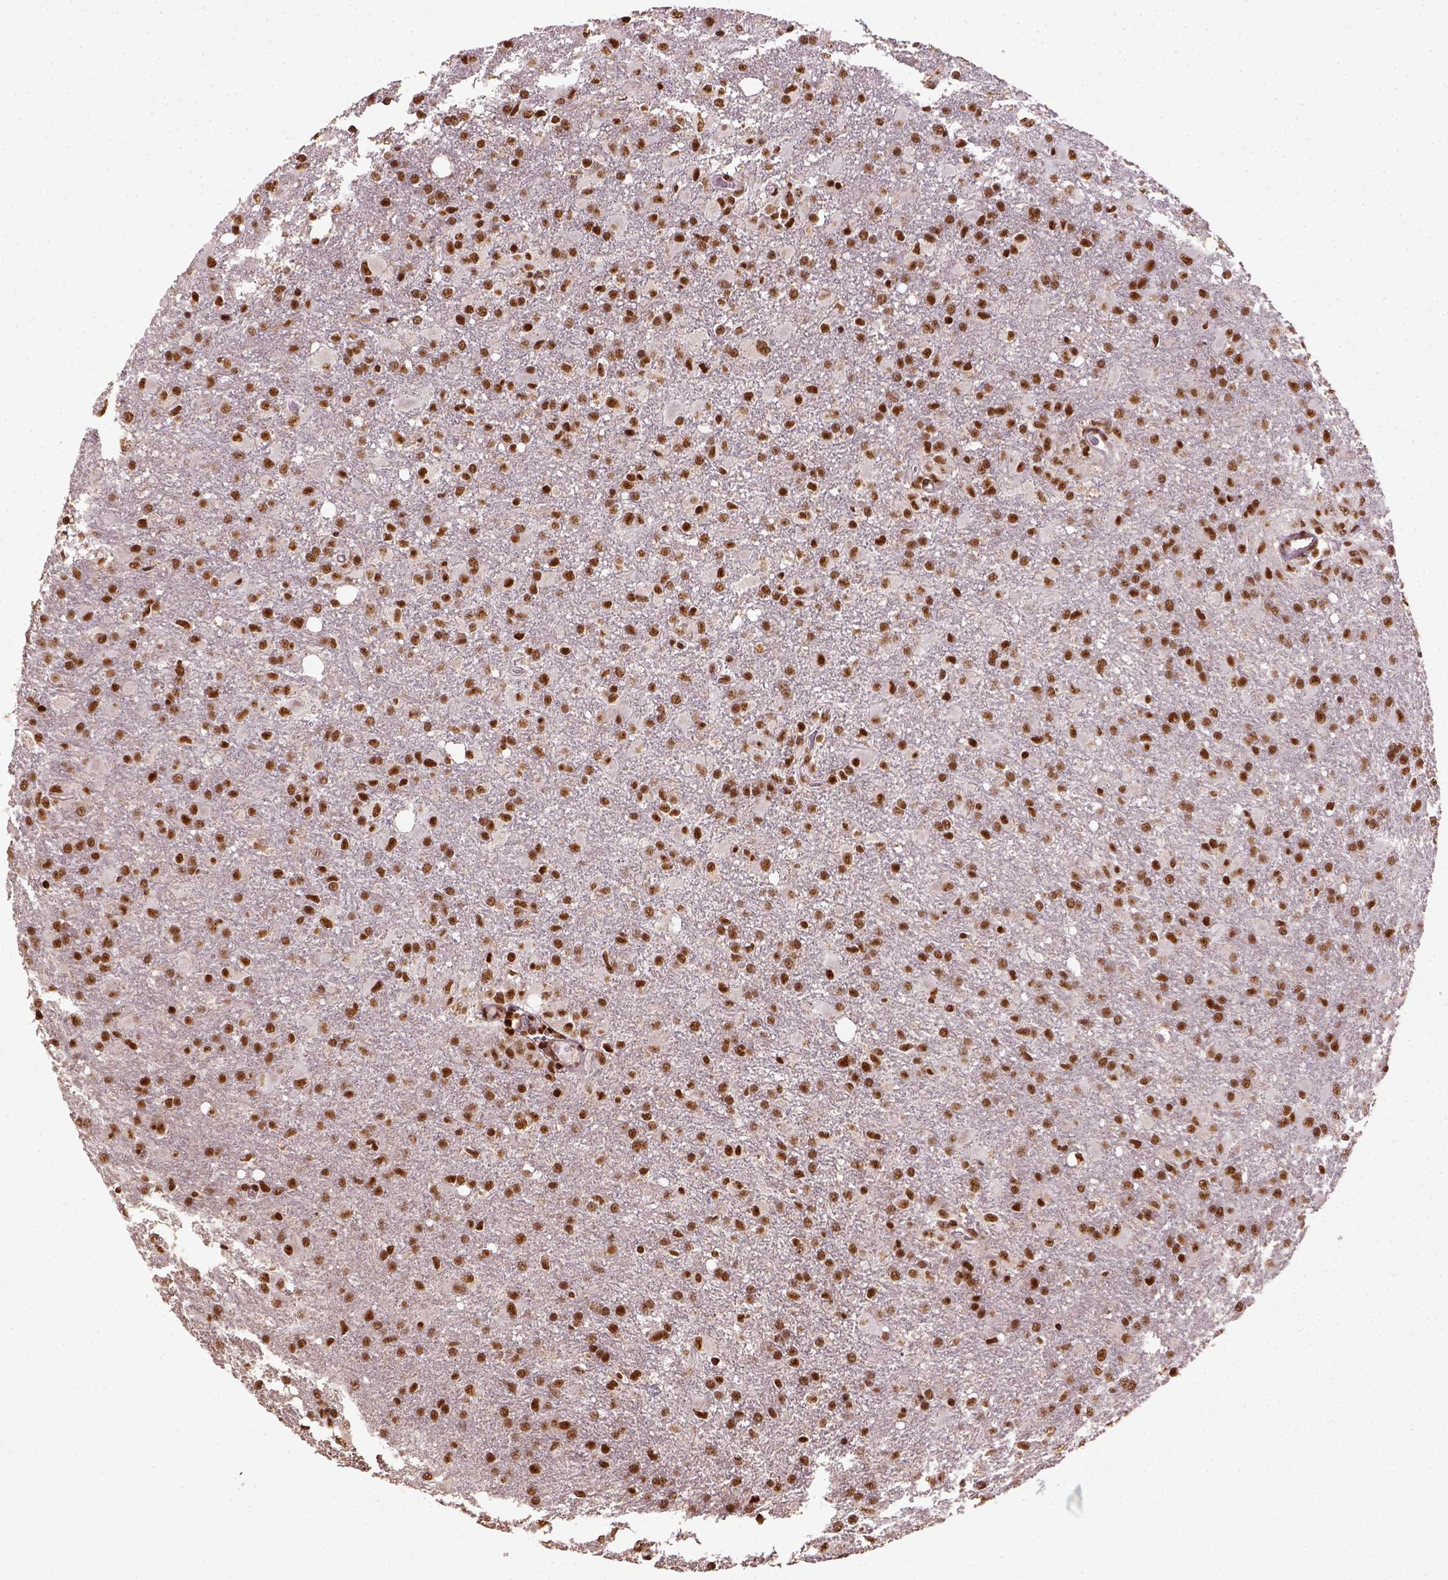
{"staining": {"intensity": "strong", "quantity": ">75%", "location": "nuclear"}, "tissue": "glioma", "cell_type": "Tumor cells", "image_type": "cancer", "snomed": [{"axis": "morphology", "description": "Glioma, malignant, High grade"}, {"axis": "topography", "description": "Brain"}], "caption": "Immunohistochemical staining of glioma shows high levels of strong nuclear protein expression in about >75% of tumor cells.", "gene": "CCAR1", "patient": {"sex": "male", "age": 68}}